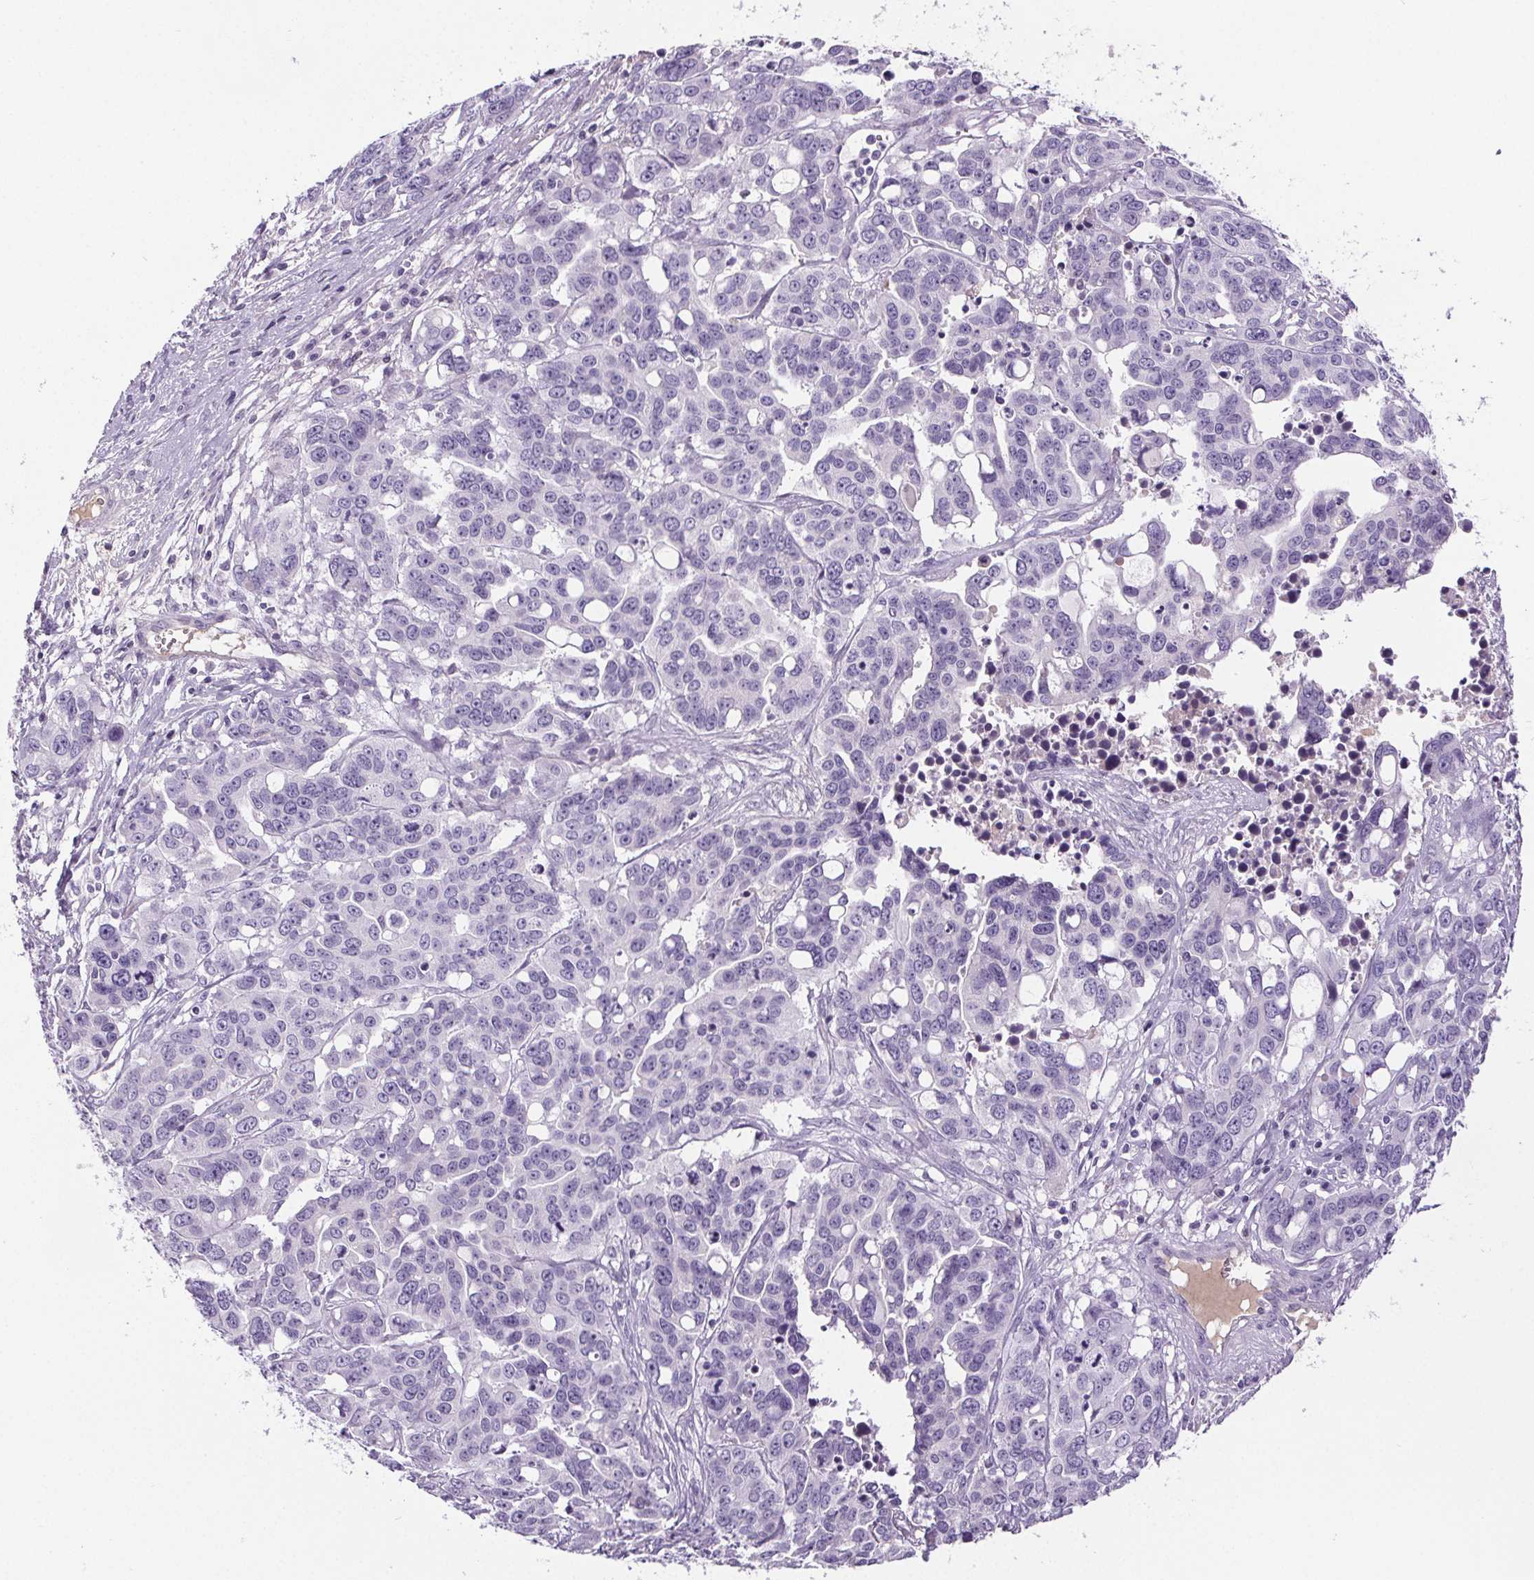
{"staining": {"intensity": "negative", "quantity": "none", "location": "none"}, "tissue": "ovarian cancer", "cell_type": "Tumor cells", "image_type": "cancer", "snomed": [{"axis": "morphology", "description": "Carcinoma, endometroid"}, {"axis": "topography", "description": "Ovary"}], "caption": "Immunohistochemistry of human endometroid carcinoma (ovarian) demonstrates no staining in tumor cells.", "gene": "CD5L", "patient": {"sex": "female", "age": 78}}